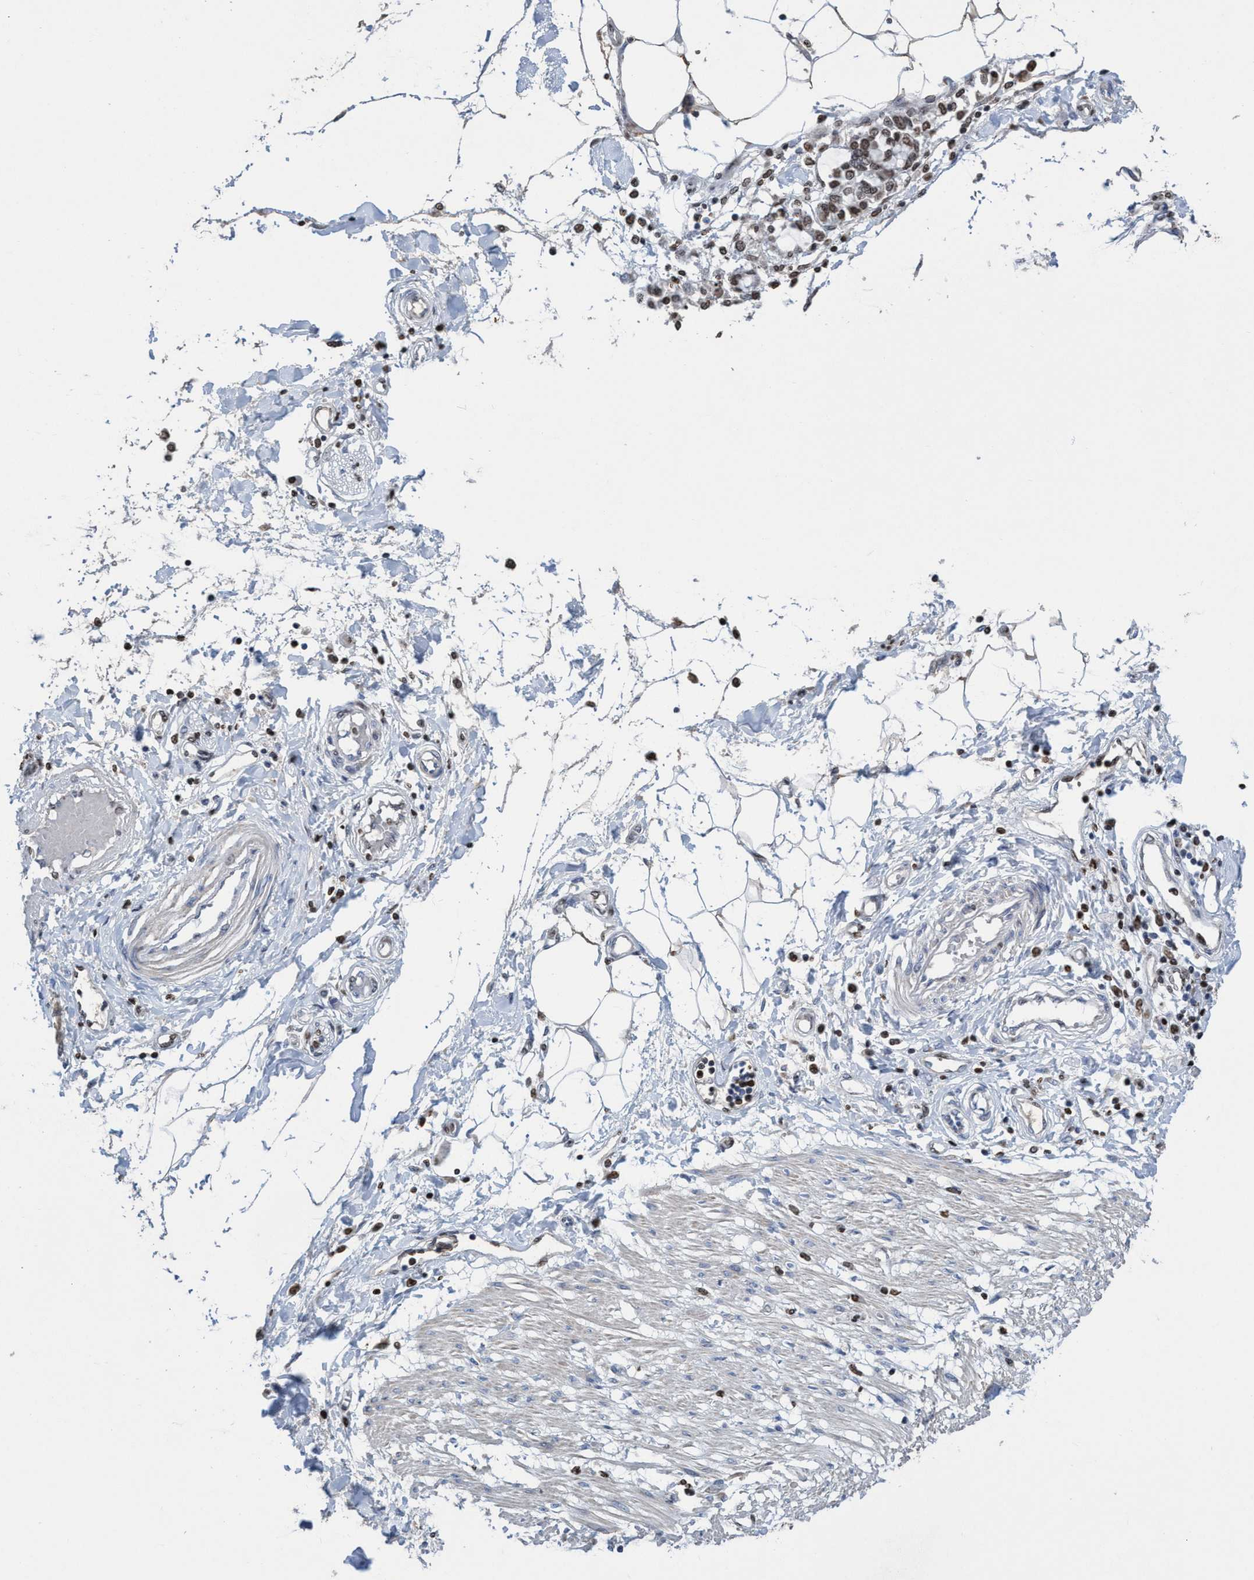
{"staining": {"intensity": "negative", "quantity": "none", "location": "none"}, "tissue": "adipose tissue", "cell_type": "Adipocytes", "image_type": "normal", "snomed": [{"axis": "morphology", "description": "Normal tissue, NOS"}, {"axis": "morphology", "description": "Adenocarcinoma, NOS"}, {"axis": "topography", "description": "Colon"}, {"axis": "topography", "description": "Peripheral nerve tissue"}], "caption": "IHC histopathology image of benign adipose tissue: human adipose tissue stained with DAB exhibits no significant protein positivity in adipocytes. (DAB immunohistochemistry visualized using brightfield microscopy, high magnification).", "gene": "CBX2", "patient": {"sex": "male", "age": 14}}